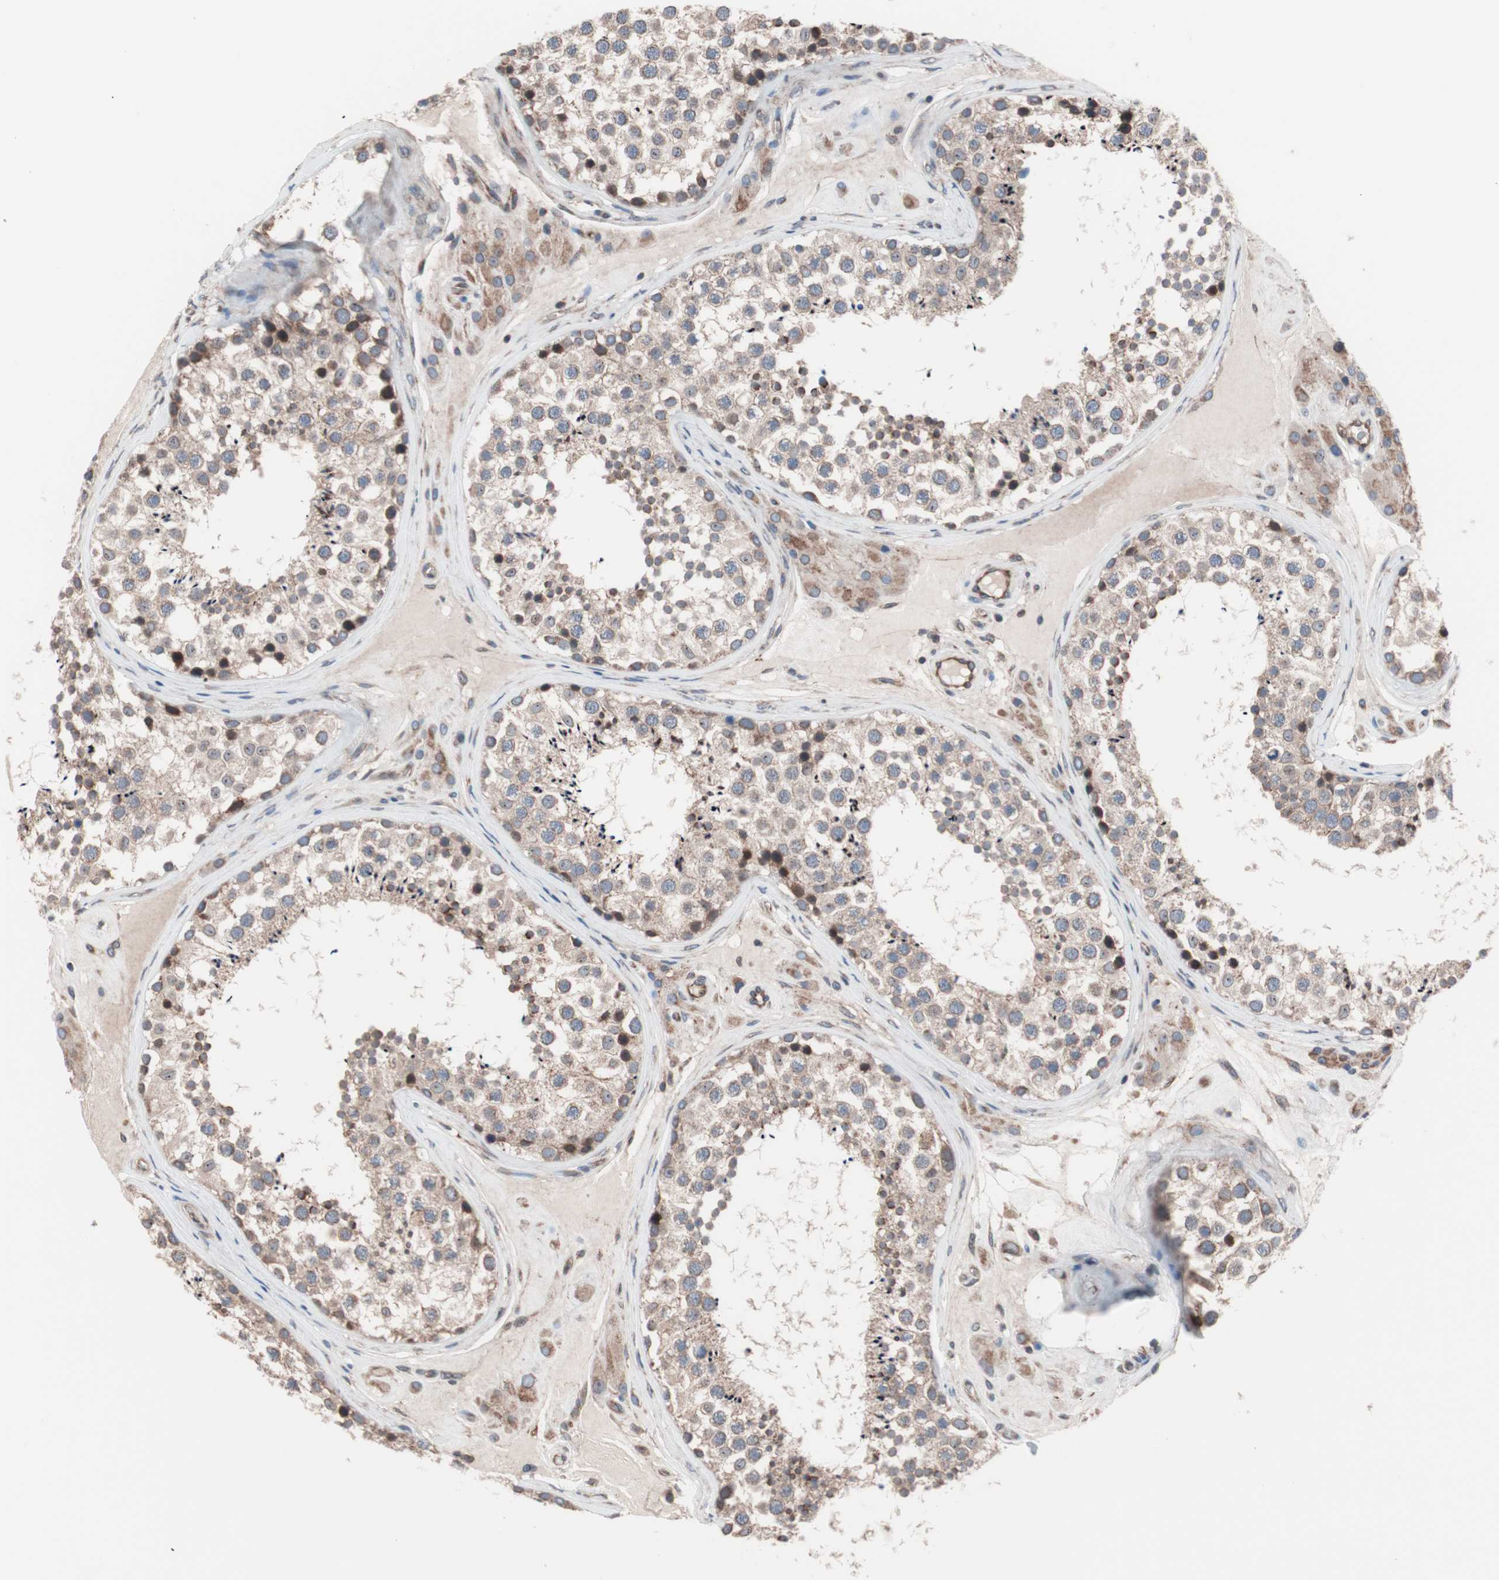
{"staining": {"intensity": "moderate", "quantity": ">75%", "location": "cytoplasmic/membranous"}, "tissue": "testis", "cell_type": "Cells in seminiferous ducts", "image_type": "normal", "snomed": [{"axis": "morphology", "description": "Normal tissue, NOS"}, {"axis": "topography", "description": "Testis"}], "caption": "A medium amount of moderate cytoplasmic/membranous expression is present in about >75% of cells in seminiferous ducts in benign testis.", "gene": "CTTNBP2NL", "patient": {"sex": "male", "age": 46}}